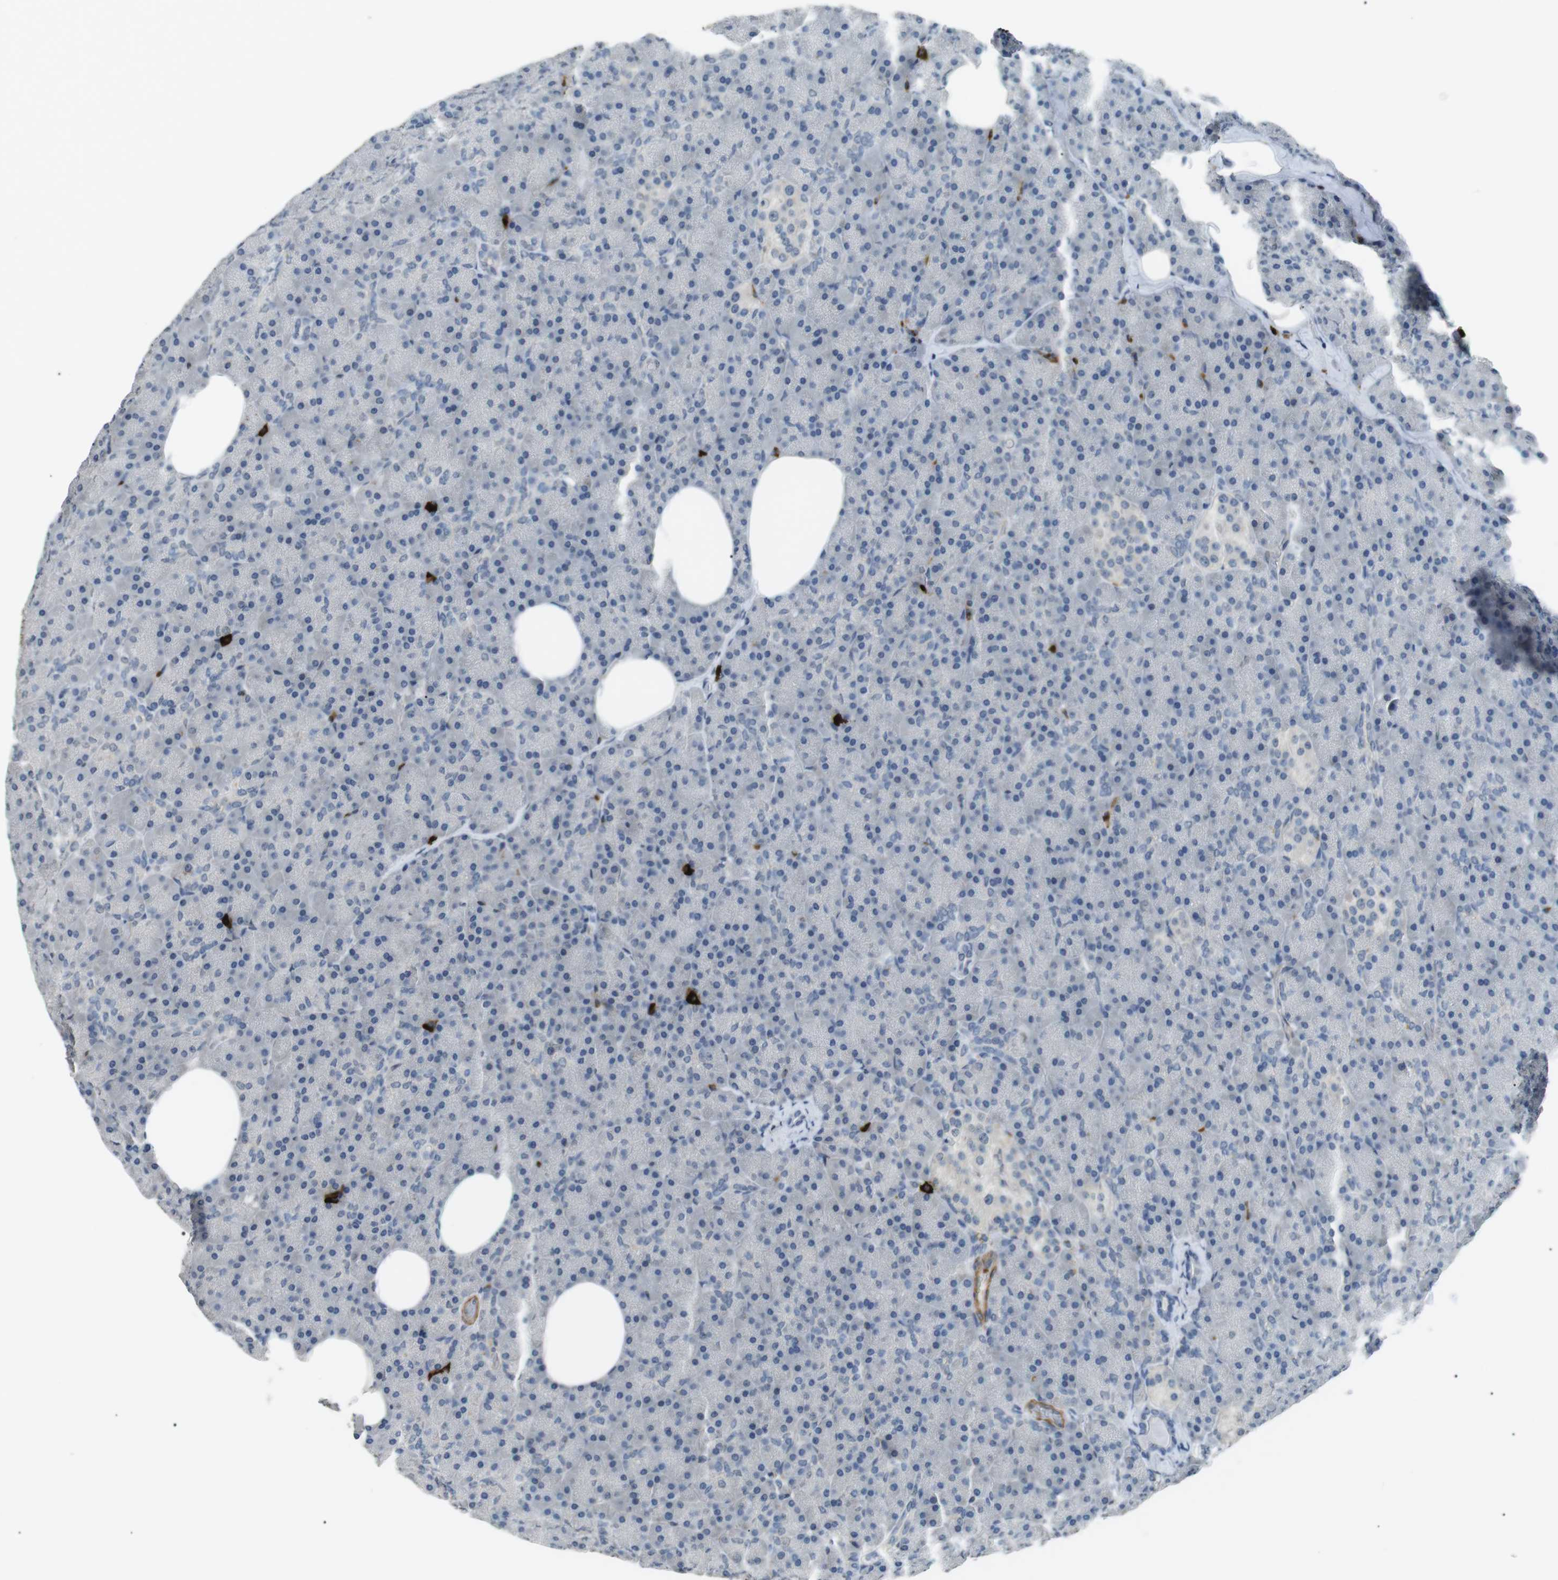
{"staining": {"intensity": "negative", "quantity": "none", "location": "none"}, "tissue": "pancreas", "cell_type": "Exocrine glandular cells", "image_type": "normal", "snomed": [{"axis": "morphology", "description": "Normal tissue, NOS"}, {"axis": "topography", "description": "Pancreas"}], "caption": "Exocrine glandular cells show no significant expression in normal pancreas. (DAB immunohistochemistry, high magnification).", "gene": "GZMM", "patient": {"sex": "female", "age": 35}}